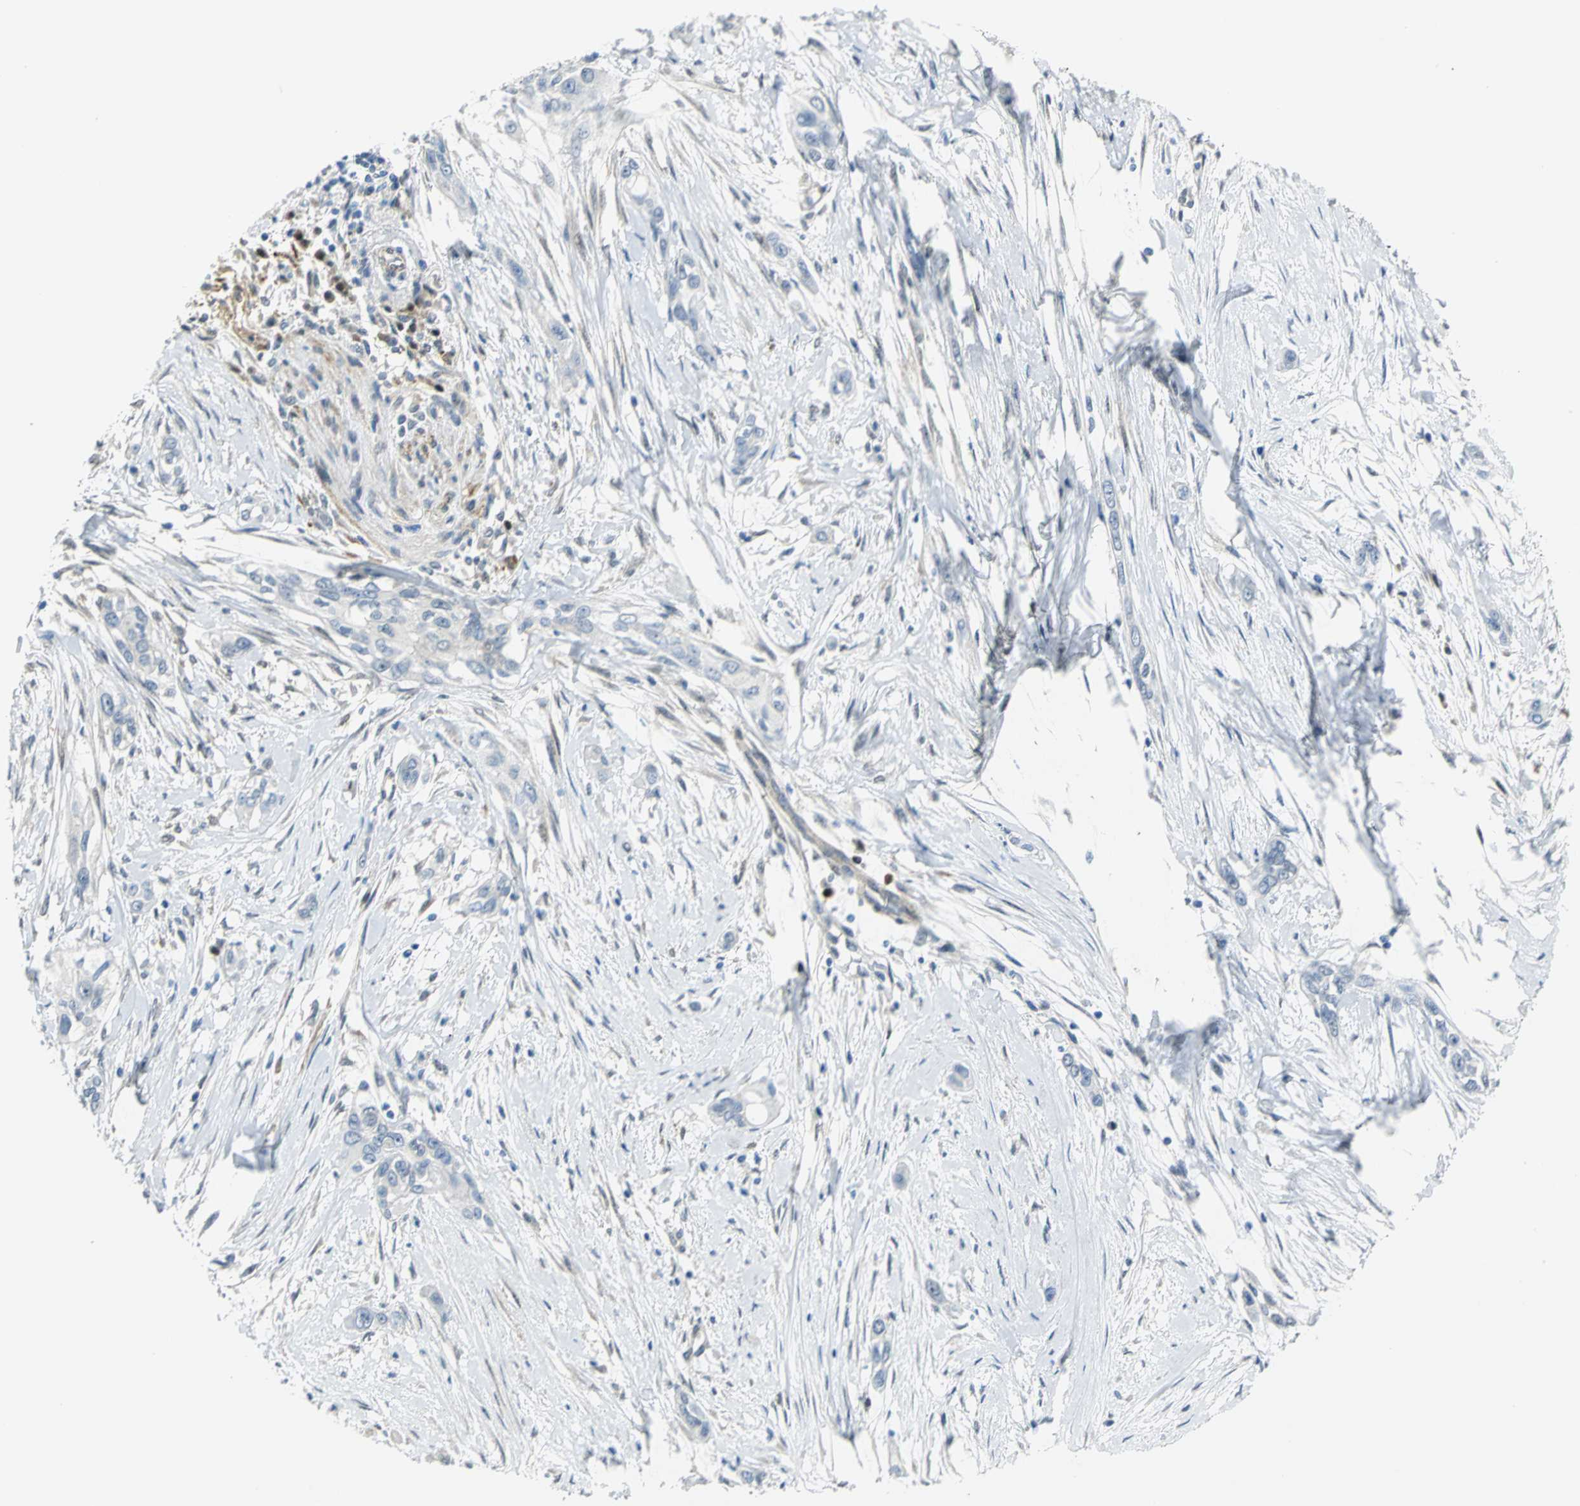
{"staining": {"intensity": "negative", "quantity": "none", "location": "none"}, "tissue": "pancreatic cancer", "cell_type": "Tumor cells", "image_type": "cancer", "snomed": [{"axis": "morphology", "description": "Adenocarcinoma, NOS"}, {"axis": "topography", "description": "Pancreas"}], "caption": "The immunohistochemistry histopathology image has no significant staining in tumor cells of pancreatic adenocarcinoma tissue. (DAB (3,3'-diaminobenzidine) immunohistochemistry (IHC) with hematoxylin counter stain).", "gene": "PGM3", "patient": {"sex": "female", "age": 60}}